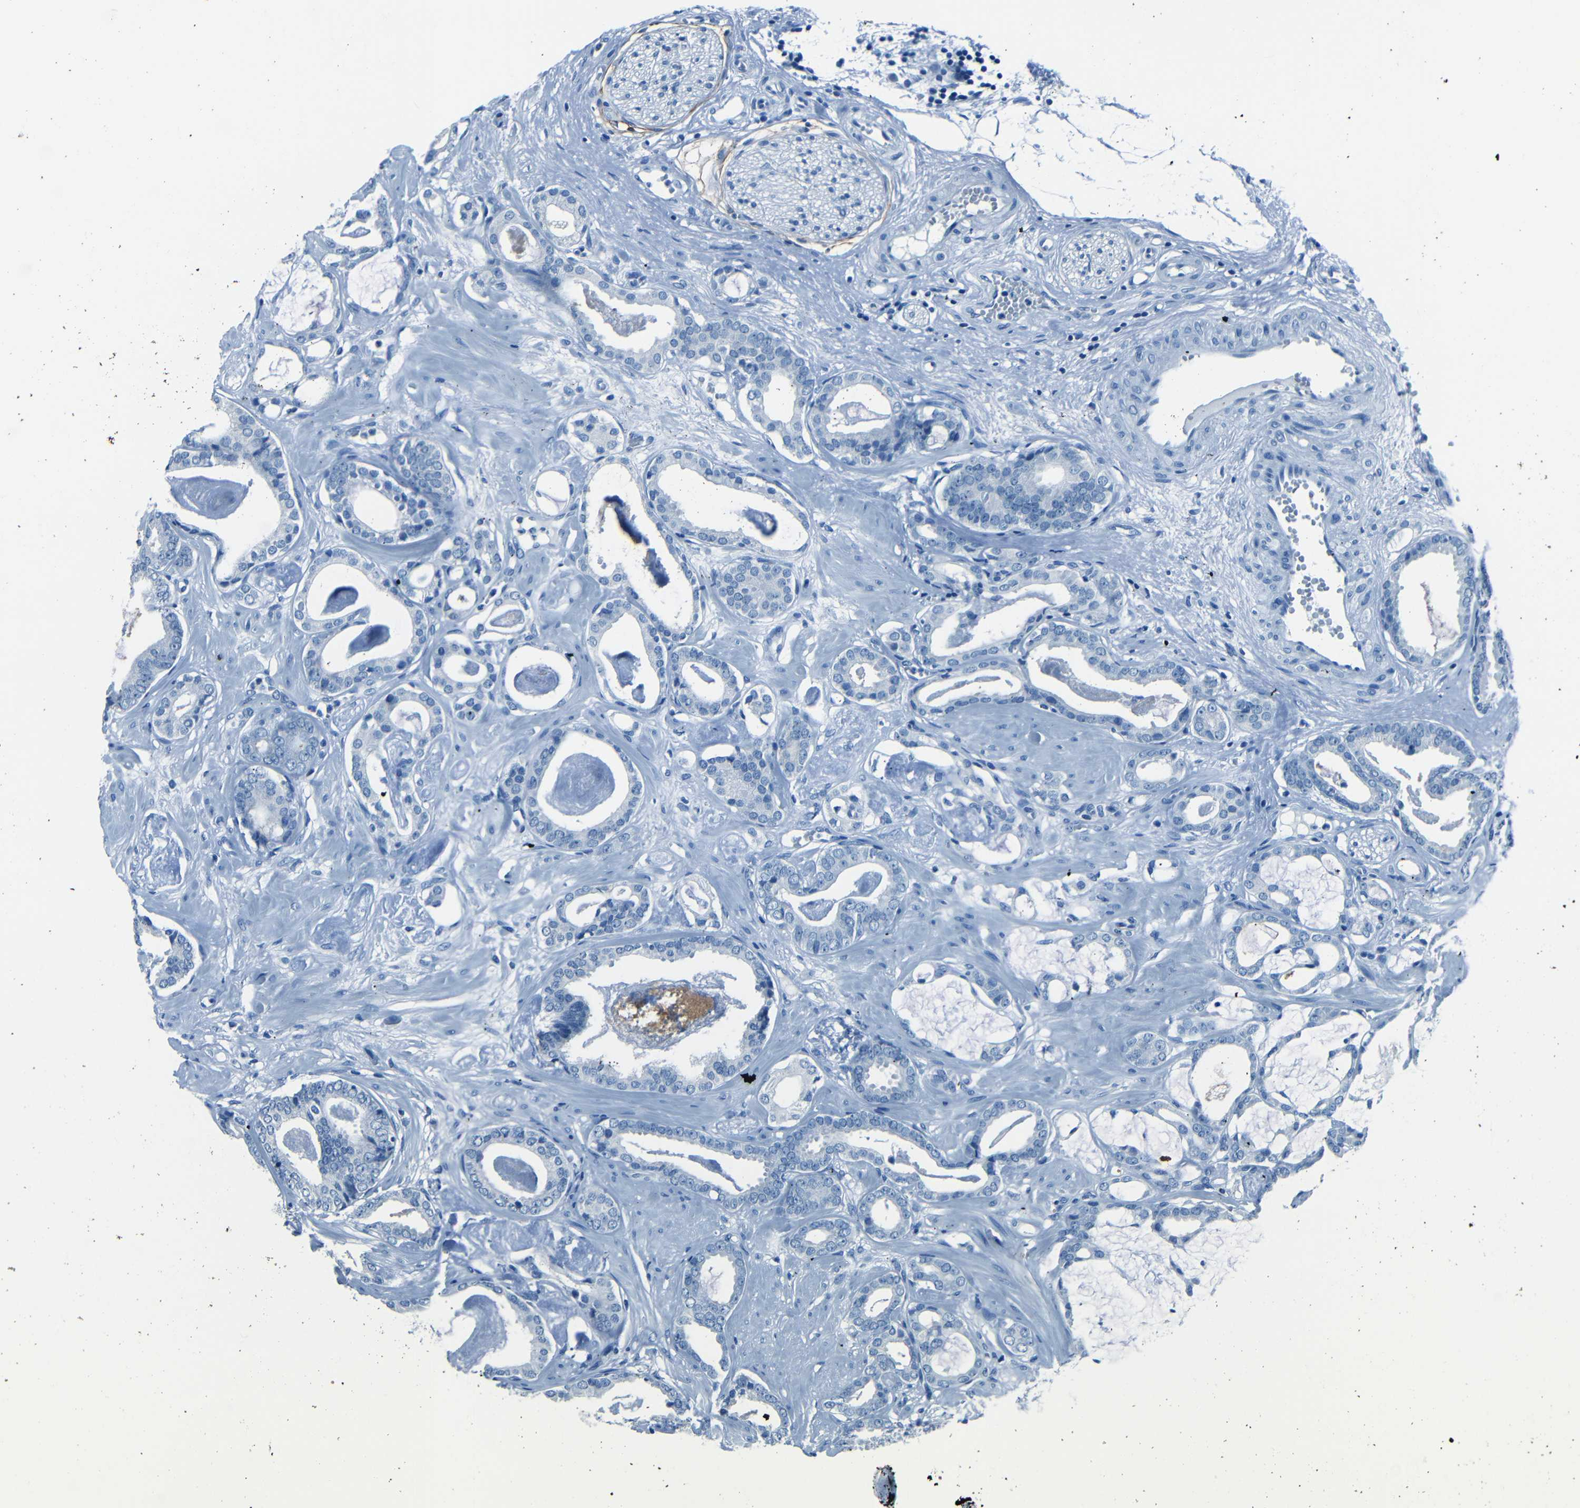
{"staining": {"intensity": "negative", "quantity": "none", "location": "none"}, "tissue": "prostate cancer", "cell_type": "Tumor cells", "image_type": "cancer", "snomed": [{"axis": "morphology", "description": "Adenocarcinoma, Low grade"}, {"axis": "topography", "description": "Prostate"}], "caption": "This is a micrograph of immunohistochemistry (IHC) staining of prostate cancer (low-grade adenocarcinoma), which shows no positivity in tumor cells.", "gene": "FBN2", "patient": {"sex": "male", "age": 53}}